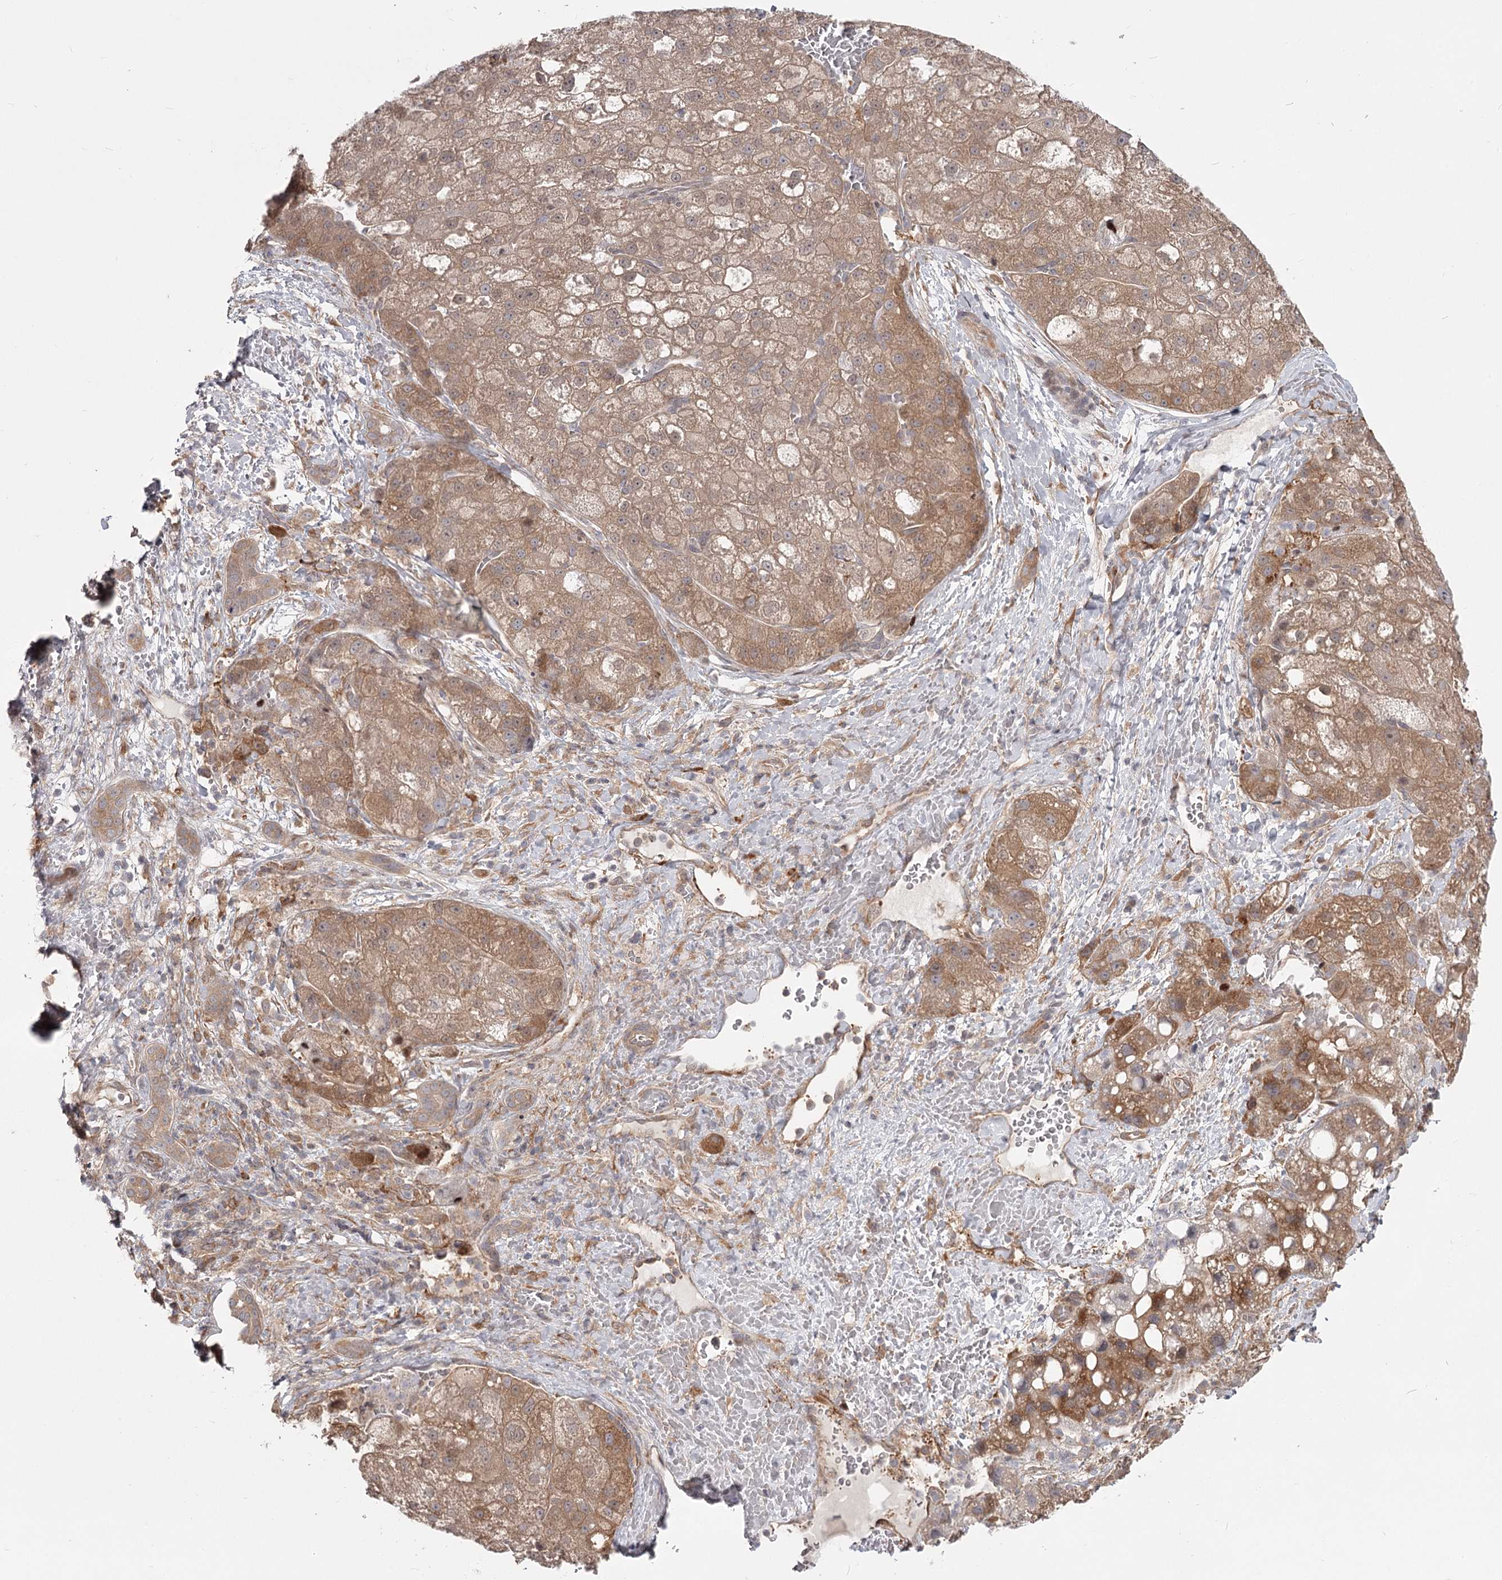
{"staining": {"intensity": "moderate", "quantity": ">75%", "location": "cytoplasmic/membranous"}, "tissue": "liver cancer", "cell_type": "Tumor cells", "image_type": "cancer", "snomed": [{"axis": "morphology", "description": "Normal tissue, NOS"}, {"axis": "morphology", "description": "Carcinoma, Hepatocellular, NOS"}, {"axis": "topography", "description": "Liver"}], "caption": "Liver cancer stained with DAB (3,3'-diaminobenzidine) immunohistochemistry (IHC) shows medium levels of moderate cytoplasmic/membranous staining in approximately >75% of tumor cells. Using DAB (3,3'-diaminobenzidine) (brown) and hematoxylin (blue) stains, captured at high magnification using brightfield microscopy.", "gene": "CCNG2", "patient": {"sex": "male", "age": 57}}